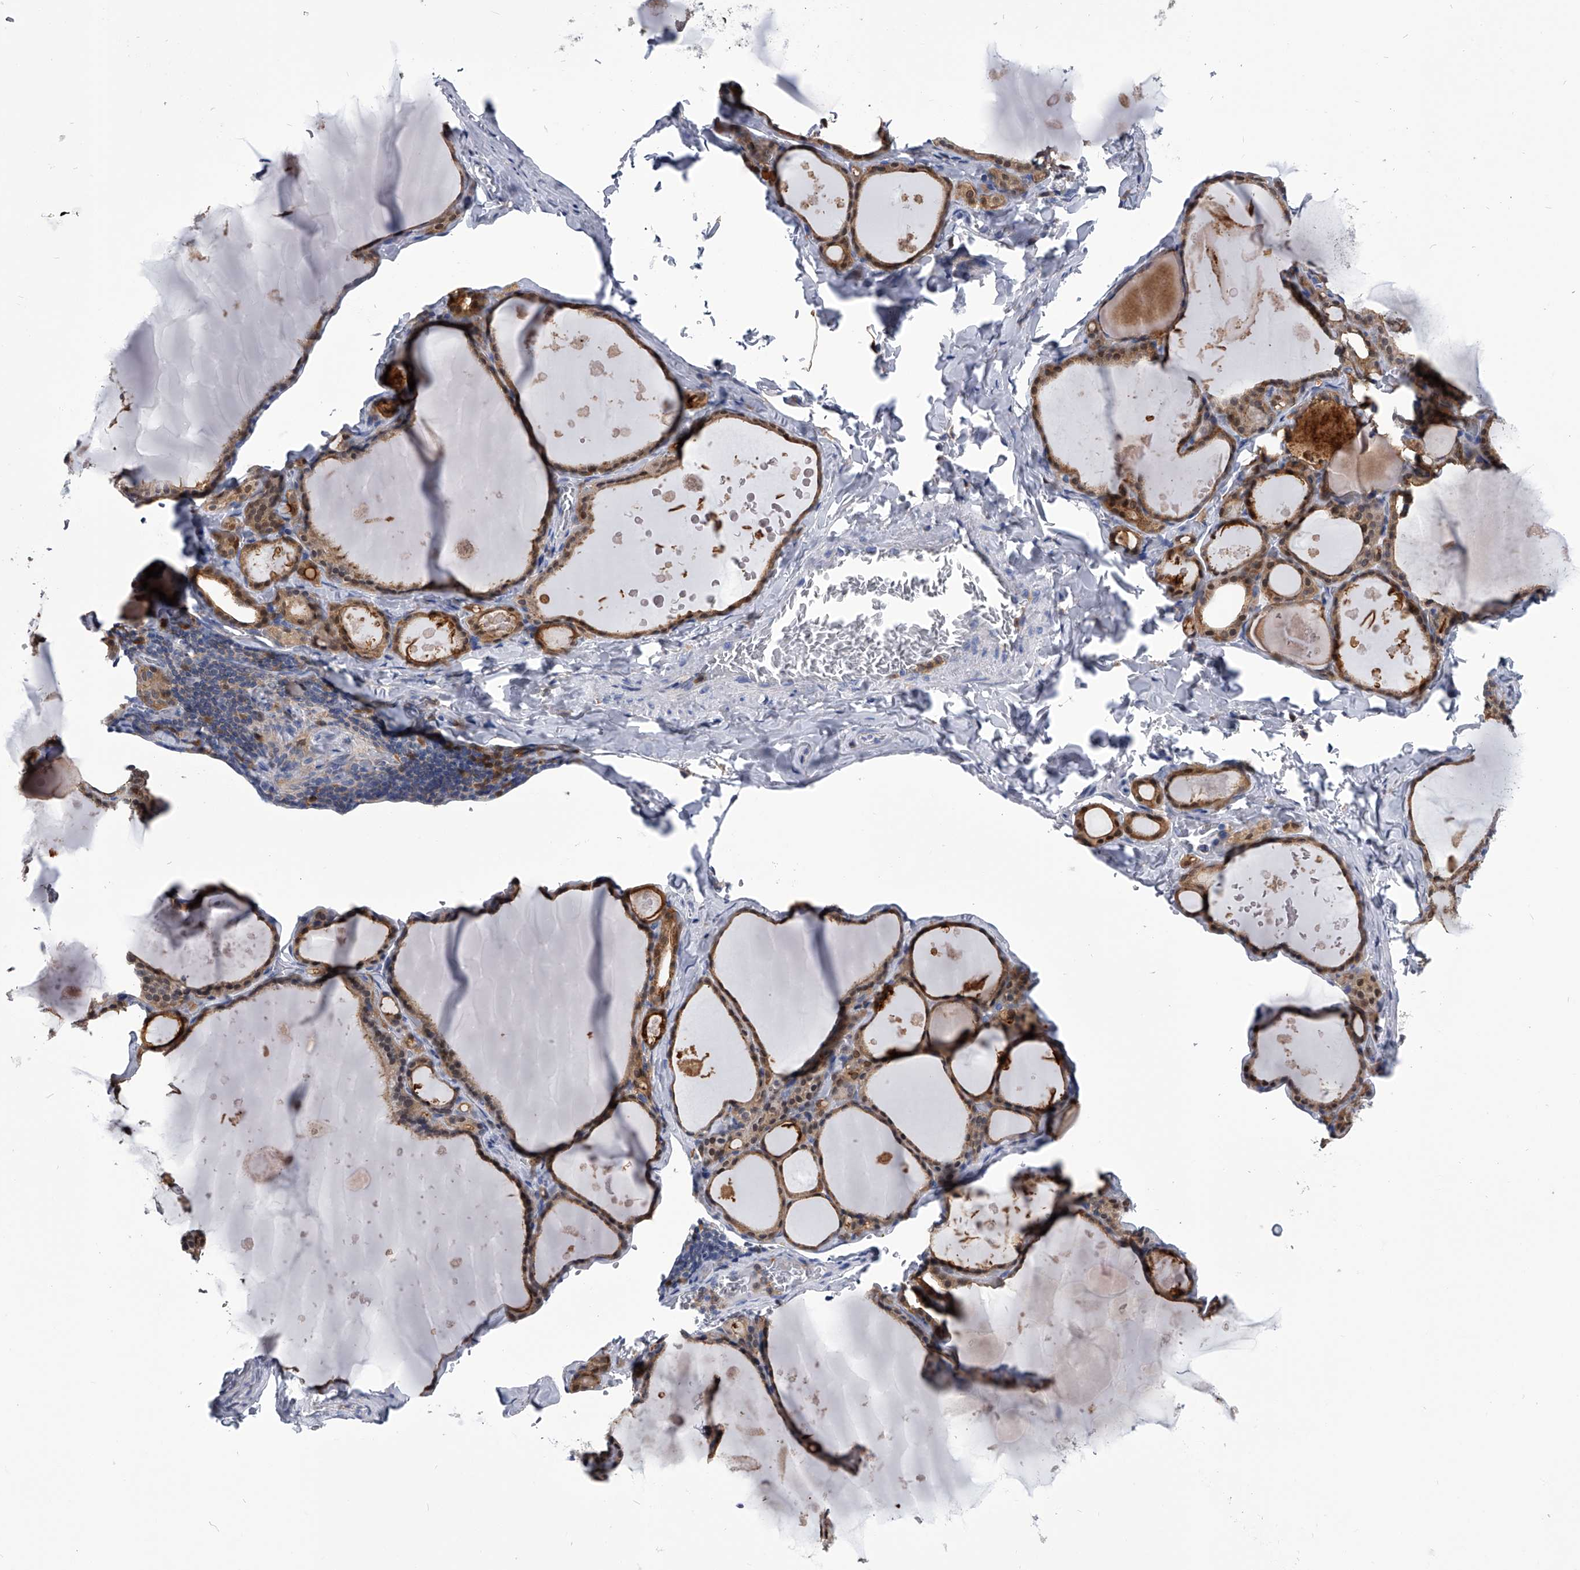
{"staining": {"intensity": "moderate", "quantity": ">75%", "location": "cytoplasmic/membranous"}, "tissue": "thyroid gland", "cell_type": "Glandular cells", "image_type": "normal", "snomed": [{"axis": "morphology", "description": "Normal tissue, NOS"}, {"axis": "topography", "description": "Thyroid gland"}], "caption": "A high-resolution image shows immunohistochemistry (IHC) staining of unremarkable thyroid gland, which exhibits moderate cytoplasmic/membranous positivity in approximately >75% of glandular cells.", "gene": "PDXK", "patient": {"sex": "male", "age": 56}}